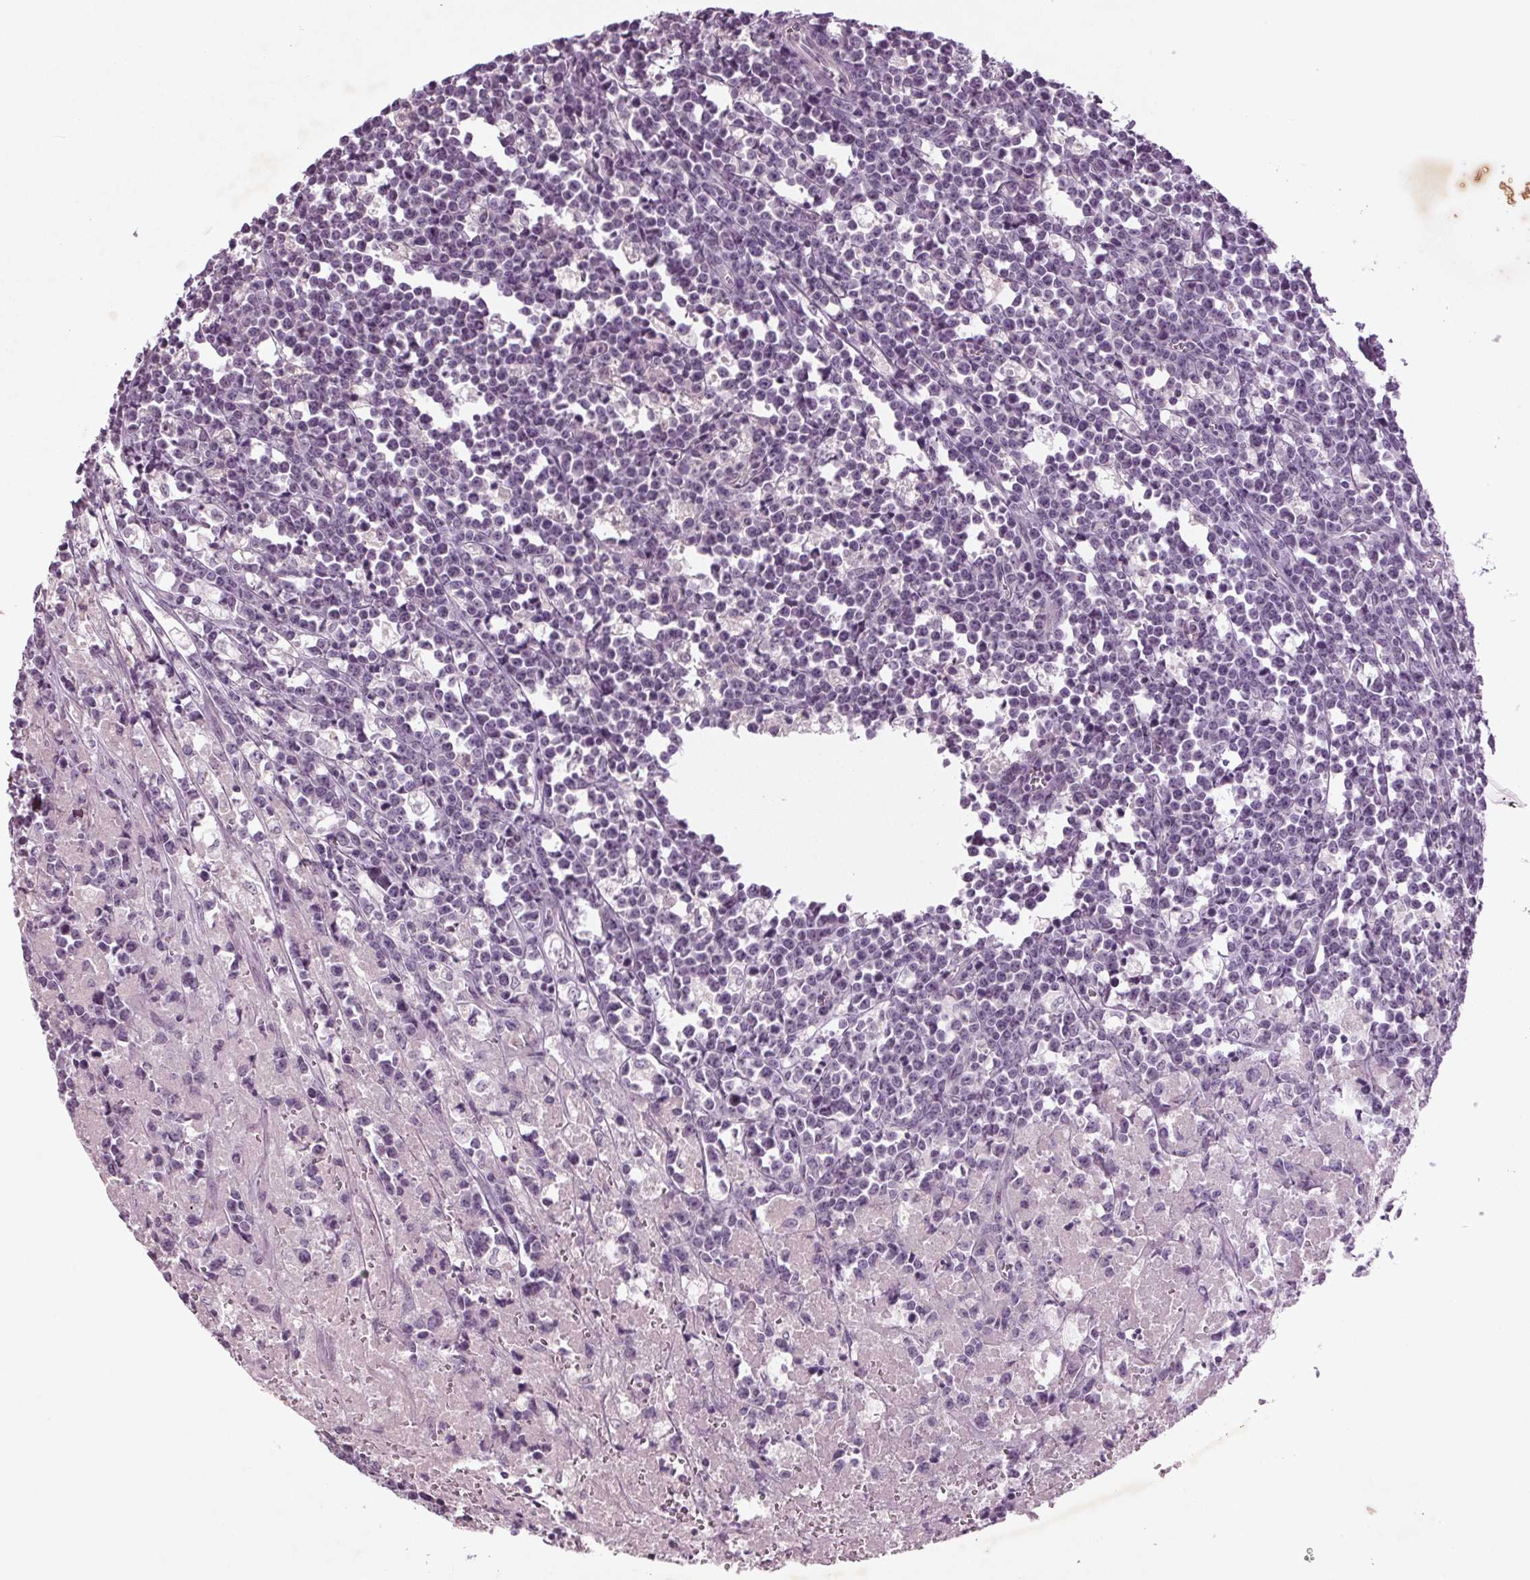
{"staining": {"intensity": "negative", "quantity": "none", "location": "none"}, "tissue": "lymphoma", "cell_type": "Tumor cells", "image_type": "cancer", "snomed": [{"axis": "morphology", "description": "Malignant lymphoma, non-Hodgkin's type, High grade"}, {"axis": "topography", "description": "Small intestine"}], "caption": "Image shows no protein expression in tumor cells of lymphoma tissue. Brightfield microscopy of IHC stained with DAB (3,3'-diaminobenzidine) (brown) and hematoxylin (blue), captured at high magnification.", "gene": "BHLHE22", "patient": {"sex": "female", "age": 56}}